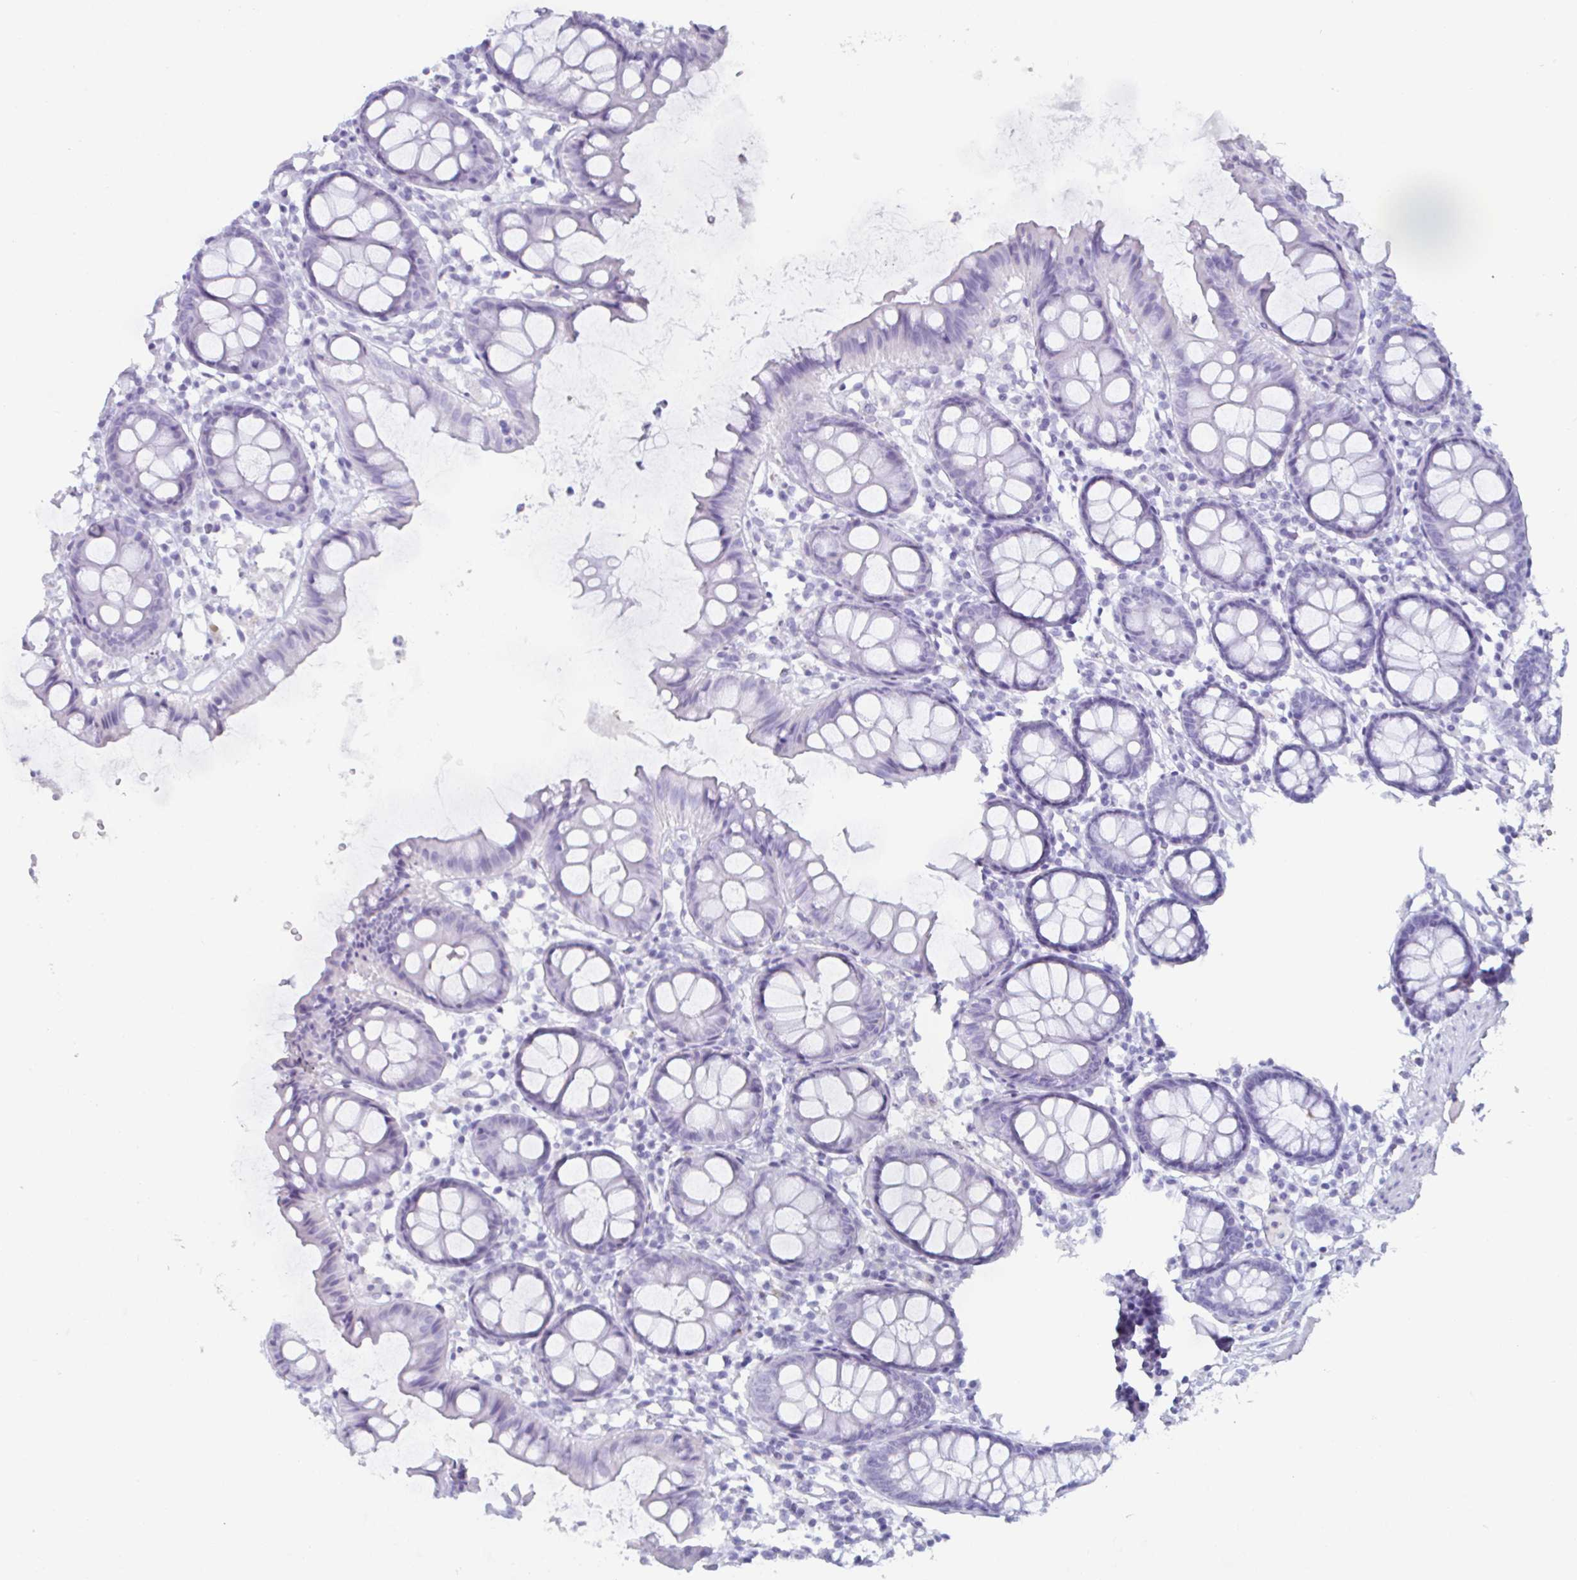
{"staining": {"intensity": "negative", "quantity": "none", "location": "none"}, "tissue": "colon", "cell_type": "Endothelial cells", "image_type": "normal", "snomed": [{"axis": "morphology", "description": "Normal tissue, NOS"}, {"axis": "topography", "description": "Colon"}], "caption": "This histopathology image is of normal colon stained with IHC to label a protein in brown with the nuclei are counter-stained blue. There is no staining in endothelial cells. Brightfield microscopy of immunohistochemistry stained with DAB (brown) and hematoxylin (blue), captured at high magnification.", "gene": "CREG2", "patient": {"sex": "female", "age": 84}}